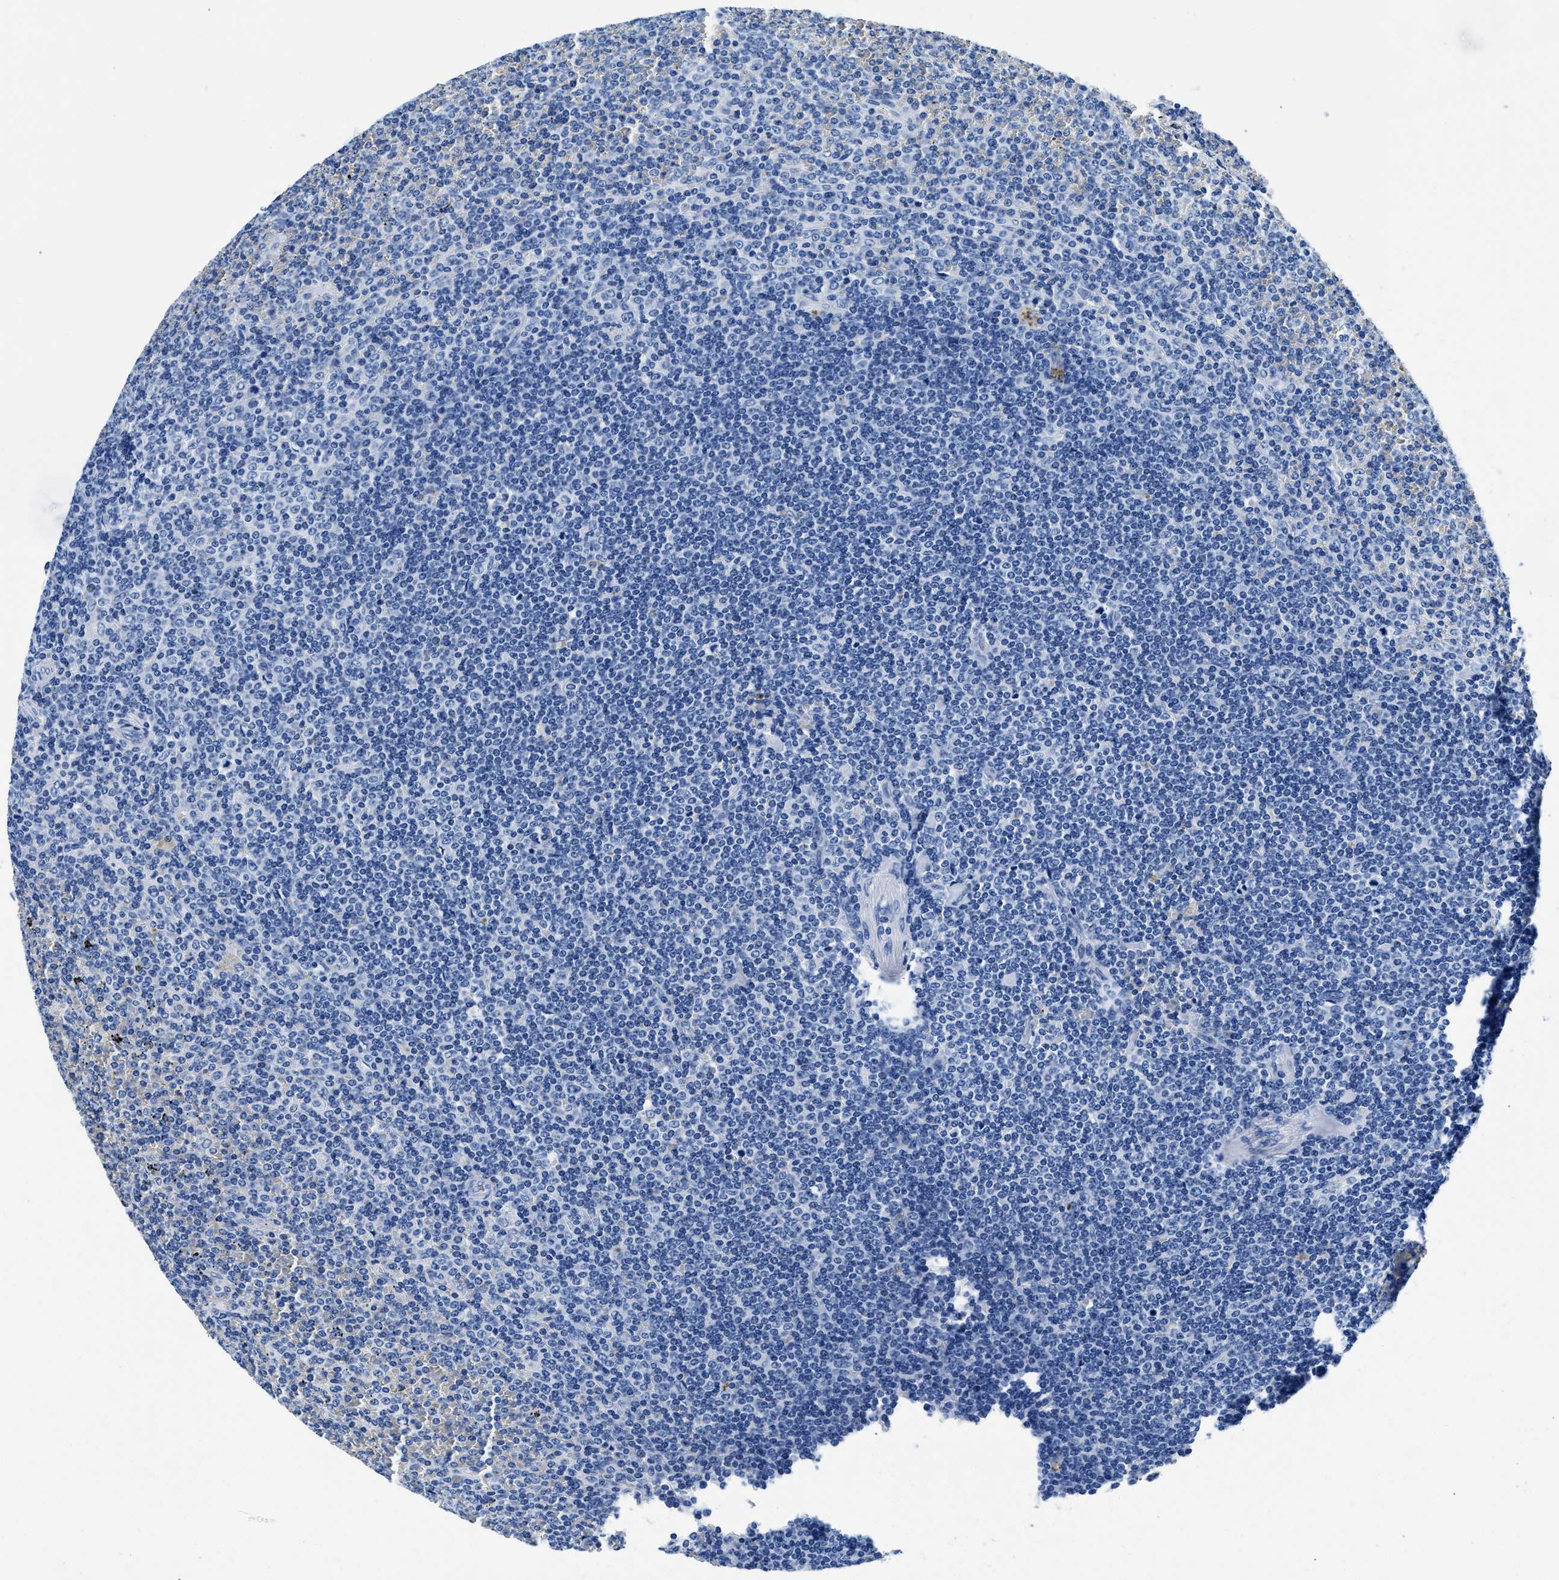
{"staining": {"intensity": "negative", "quantity": "none", "location": "none"}, "tissue": "lymphoma", "cell_type": "Tumor cells", "image_type": "cancer", "snomed": [{"axis": "morphology", "description": "Malignant lymphoma, non-Hodgkin's type, Low grade"}, {"axis": "topography", "description": "Spleen"}], "caption": "This is a micrograph of immunohistochemistry (IHC) staining of lymphoma, which shows no staining in tumor cells.", "gene": "OR14K1", "patient": {"sex": "female", "age": 19}}